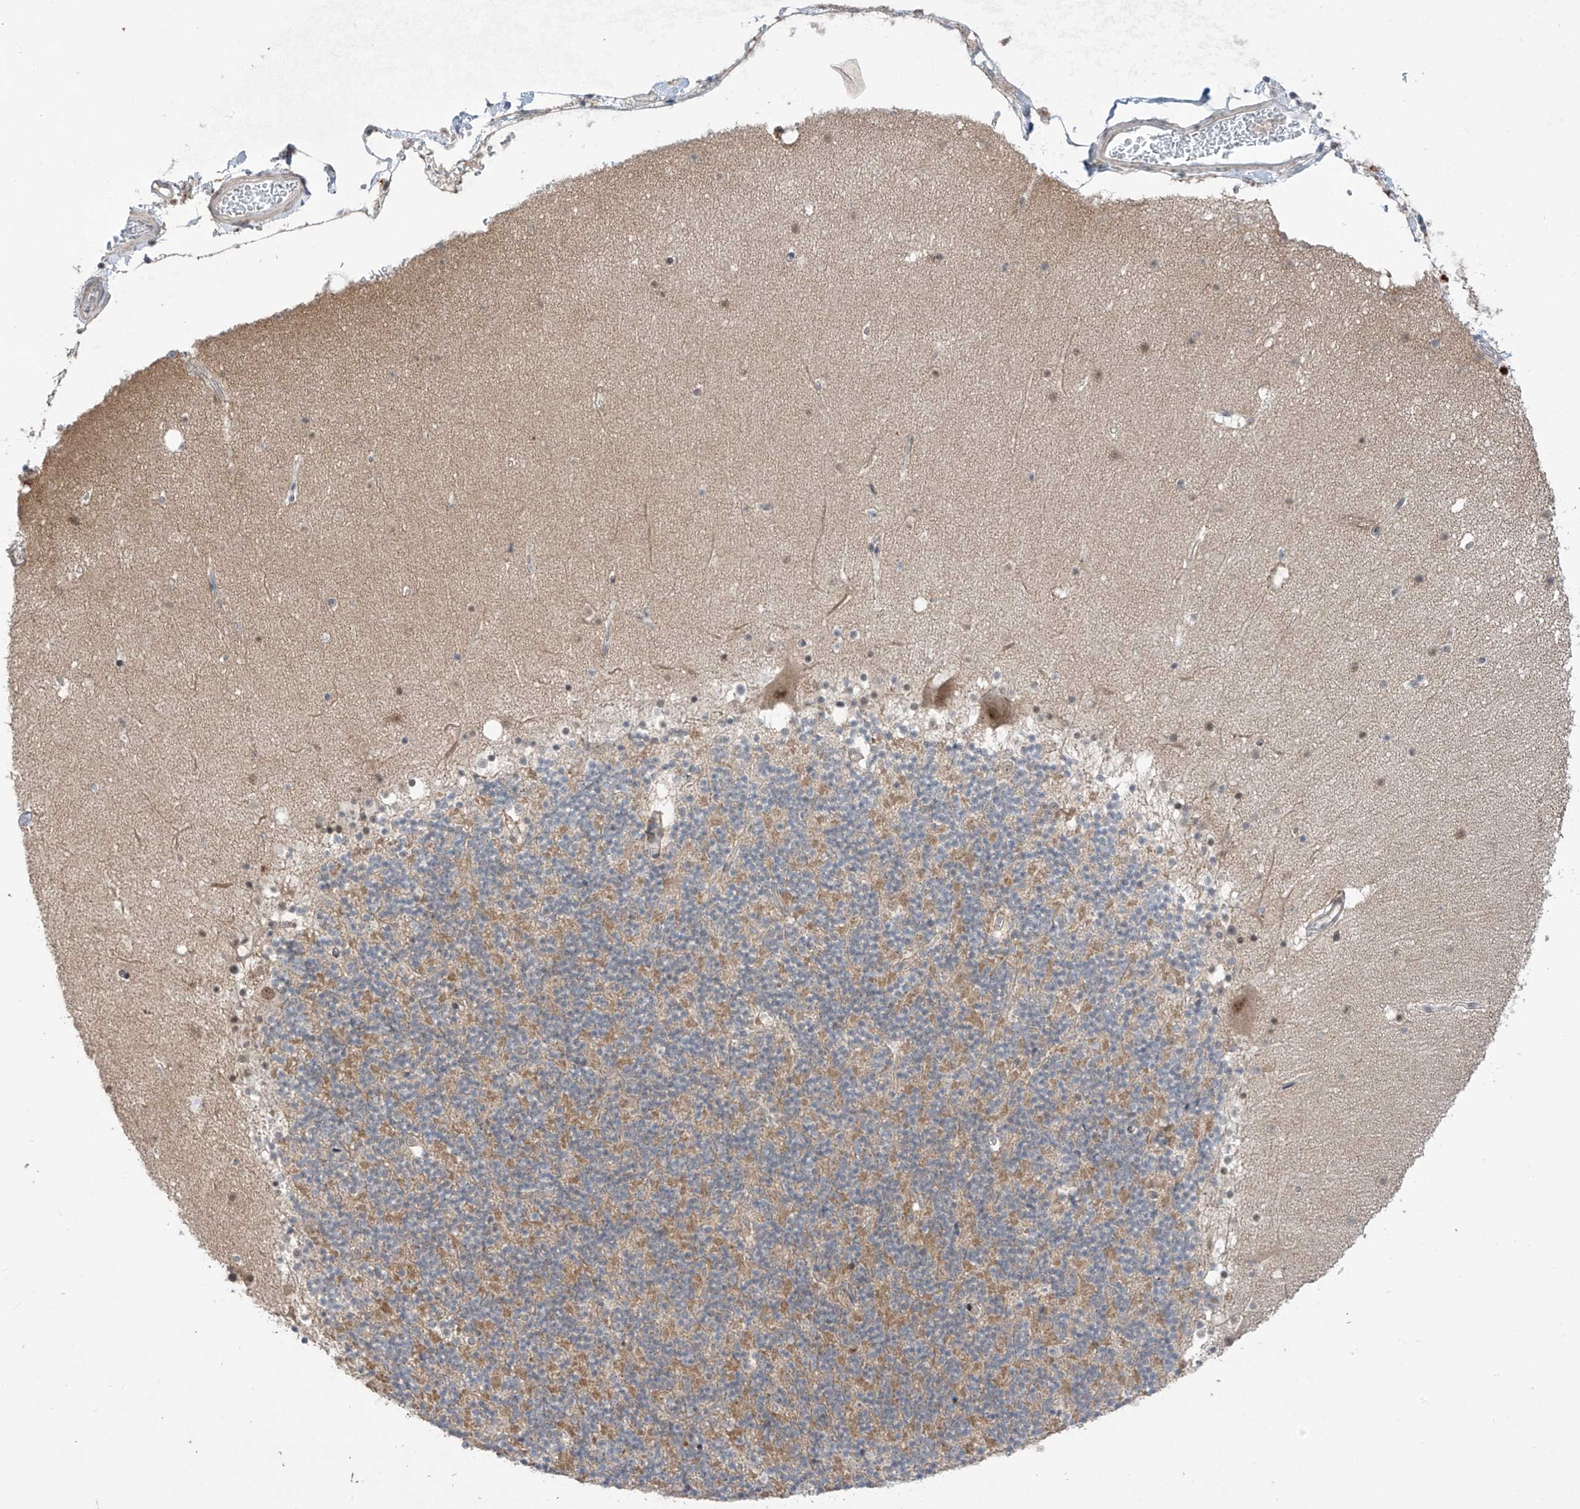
{"staining": {"intensity": "moderate", "quantity": "25%-75%", "location": "cytoplasmic/membranous"}, "tissue": "cerebellum", "cell_type": "Cells in granular layer", "image_type": "normal", "snomed": [{"axis": "morphology", "description": "Normal tissue, NOS"}, {"axis": "topography", "description": "Cerebellum"}], "caption": "An image showing moderate cytoplasmic/membranous expression in about 25%-75% of cells in granular layer in unremarkable cerebellum, as visualized by brown immunohistochemical staining.", "gene": "OGT", "patient": {"sex": "male", "age": 57}}